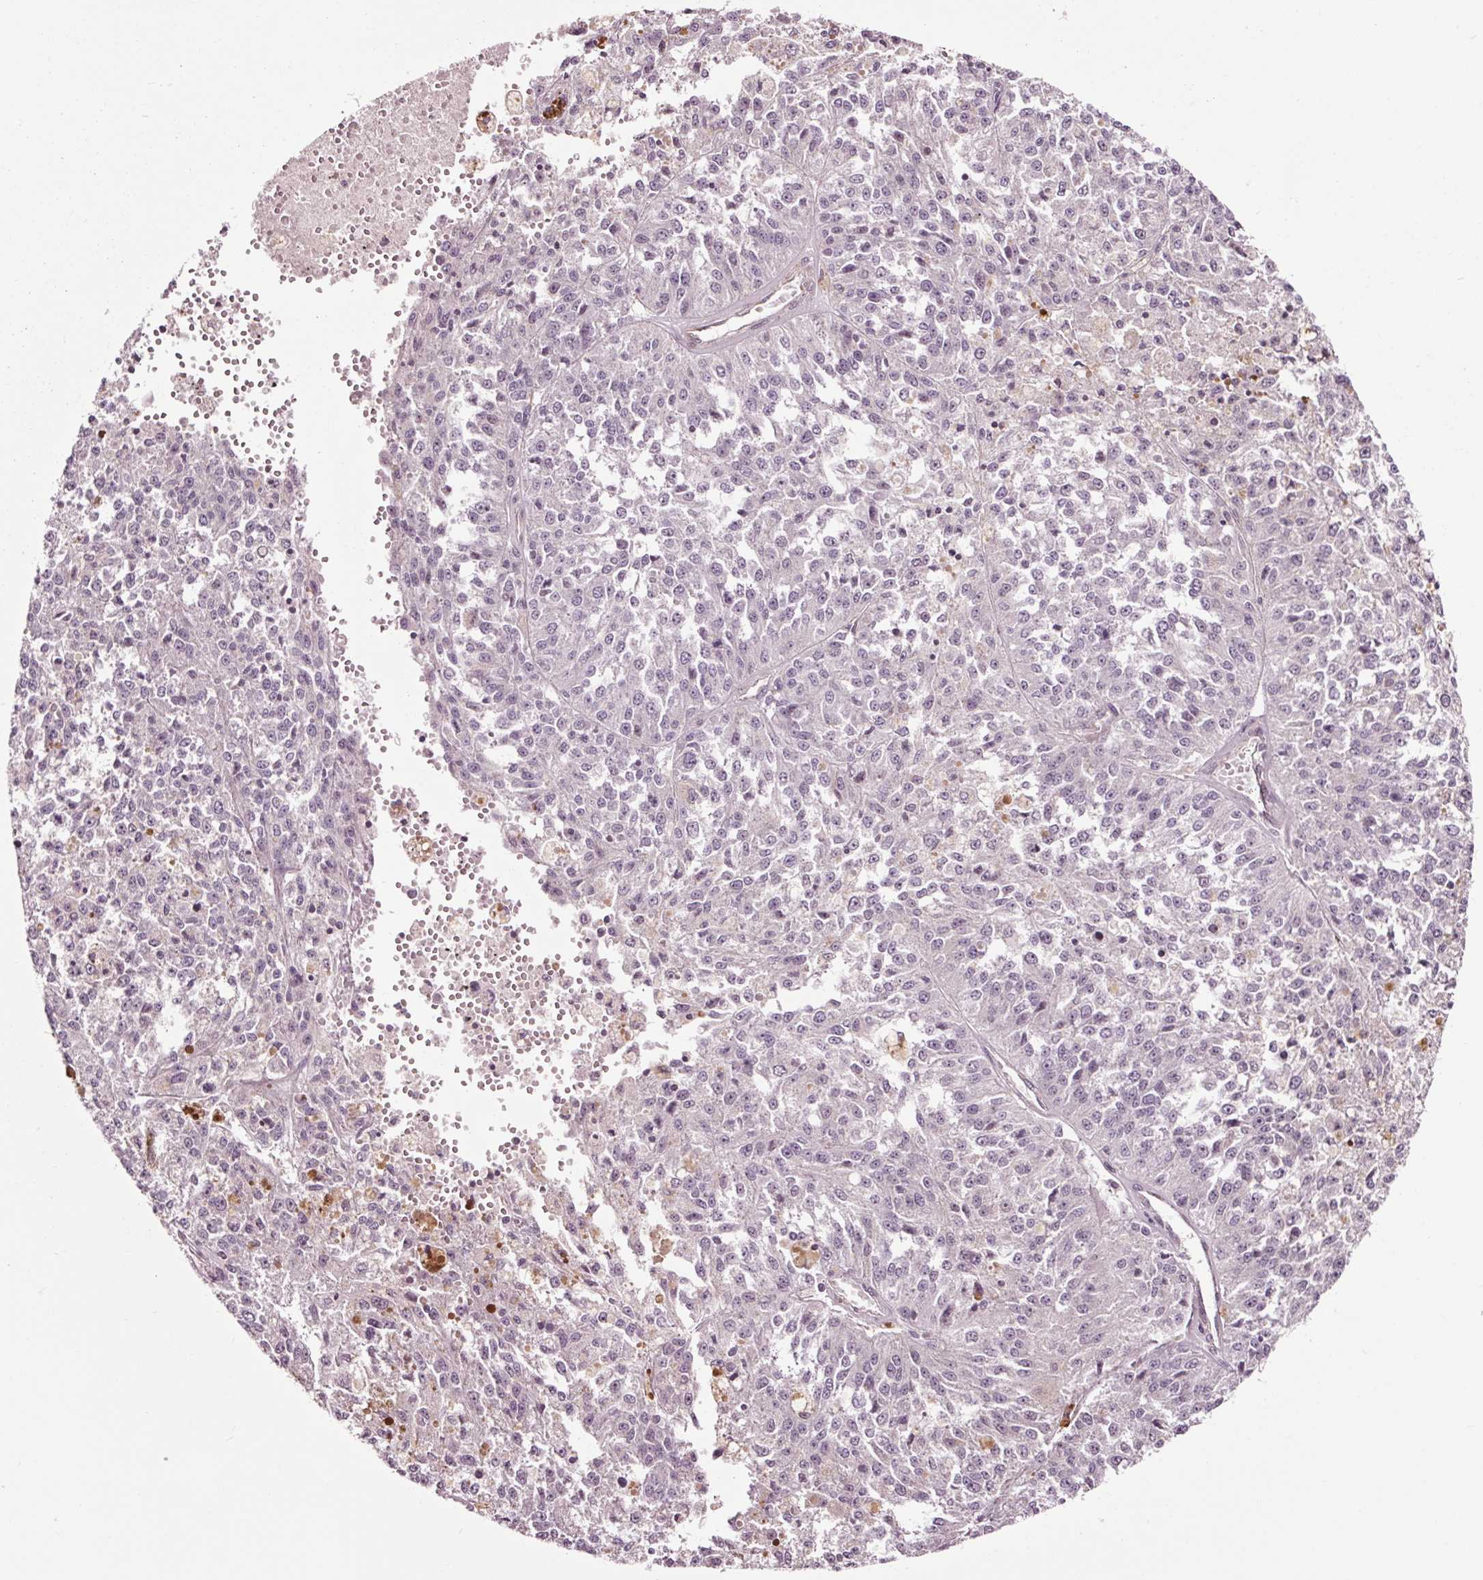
{"staining": {"intensity": "negative", "quantity": "none", "location": "none"}, "tissue": "melanoma", "cell_type": "Tumor cells", "image_type": "cancer", "snomed": [{"axis": "morphology", "description": "Malignant melanoma, Metastatic site"}, {"axis": "topography", "description": "Lymph node"}], "caption": "The photomicrograph shows no significant positivity in tumor cells of melanoma. The staining is performed using DAB (3,3'-diaminobenzidine) brown chromogen with nuclei counter-stained in using hematoxylin.", "gene": "HAUS5", "patient": {"sex": "female", "age": 64}}